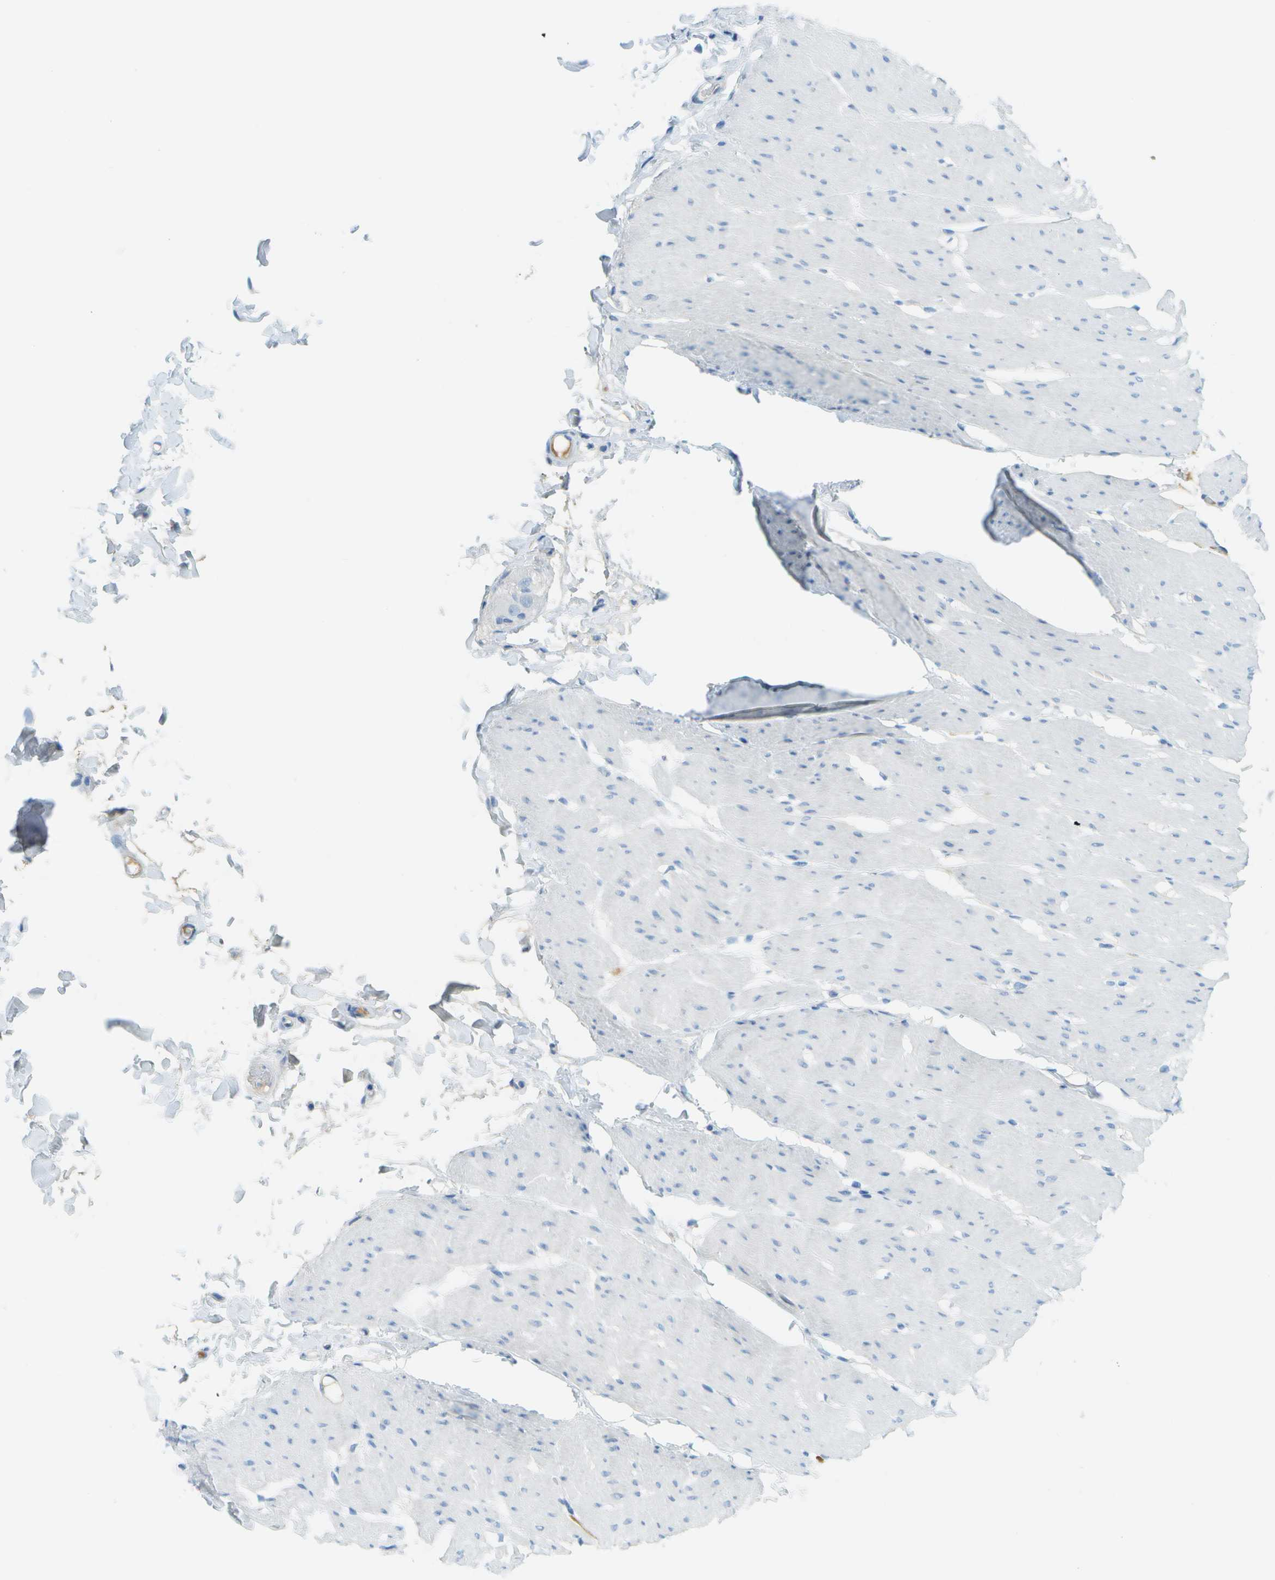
{"staining": {"intensity": "negative", "quantity": "none", "location": "none"}, "tissue": "smooth muscle", "cell_type": "Smooth muscle cells", "image_type": "normal", "snomed": [{"axis": "morphology", "description": "Normal tissue, NOS"}, {"axis": "topography", "description": "Smooth muscle"}, {"axis": "topography", "description": "Colon"}], "caption": "DAB immunohistochemical staining of unremarkable human smooth muscle reveals no significant positivity in smooth muscle cells.", "gene": "C1S", "patient": {"sex": "male", "age": 67}}